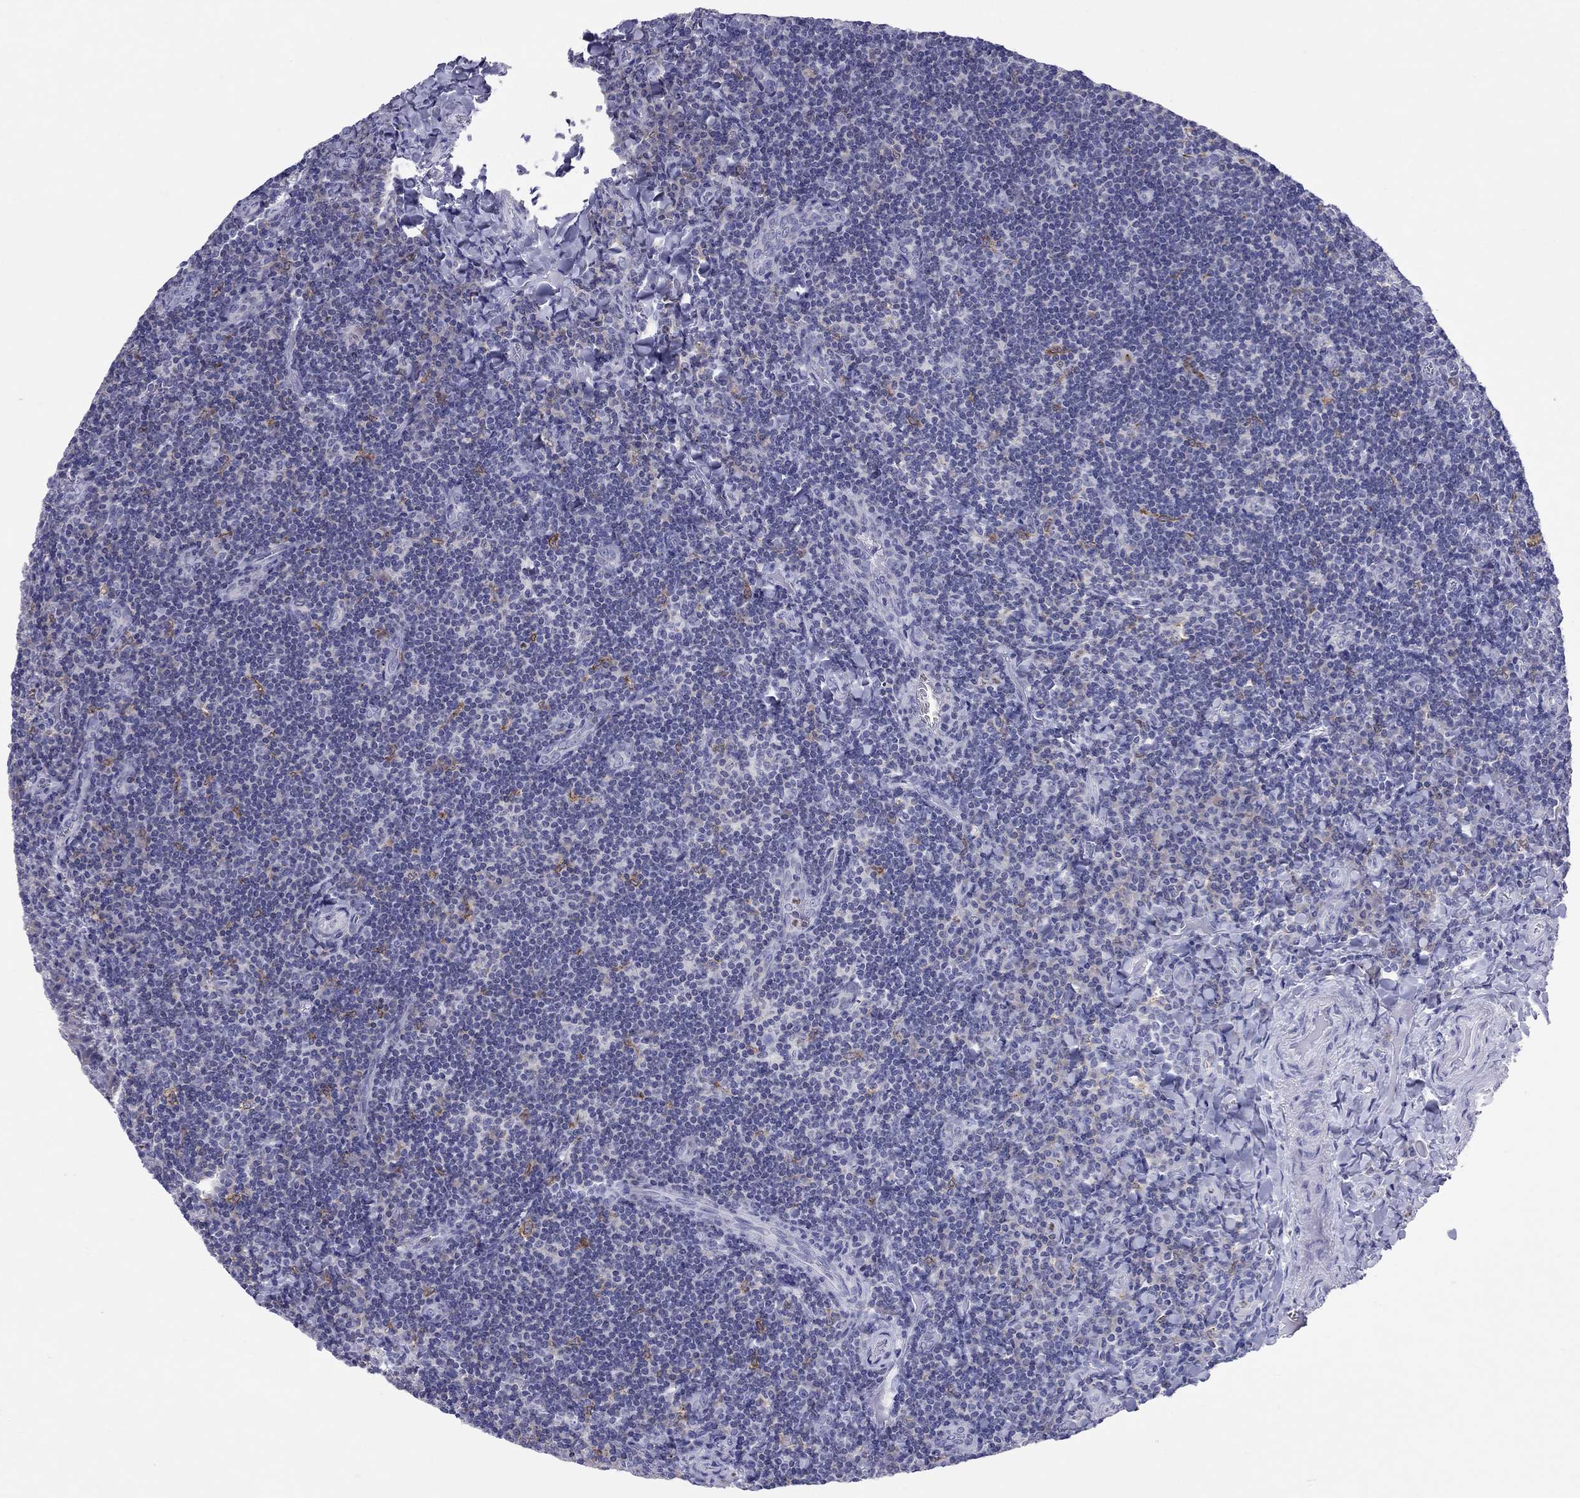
{"staining": {"intensity": "strong", "quantity": "<25%", "location": "cytoplasmic/membranous"}, "tissue": "tonsil", "cell_type": "Germinal center cells", "image_type": "normal", "snomed": [{"axis": "morphology", "description": "Normal tissue, NOS"}, {"axis": "morphology", "description": "Inflammation, NOS"}, {"axis": "topography", "description": "Tonsil"}], "caption": "Protein expression analysis of benign tonsil reveals strong cytoplasmic/membranous staining in approximately <25% of germinal center cells. The staining was performed using DAB (3,3'-diaminobenzidine), with brown indicating positive protein expression. Nuclei are stained blue with hematoxylin.", "gene": "SLC46A2", "patient": {"sex": "female", "age": 31}}